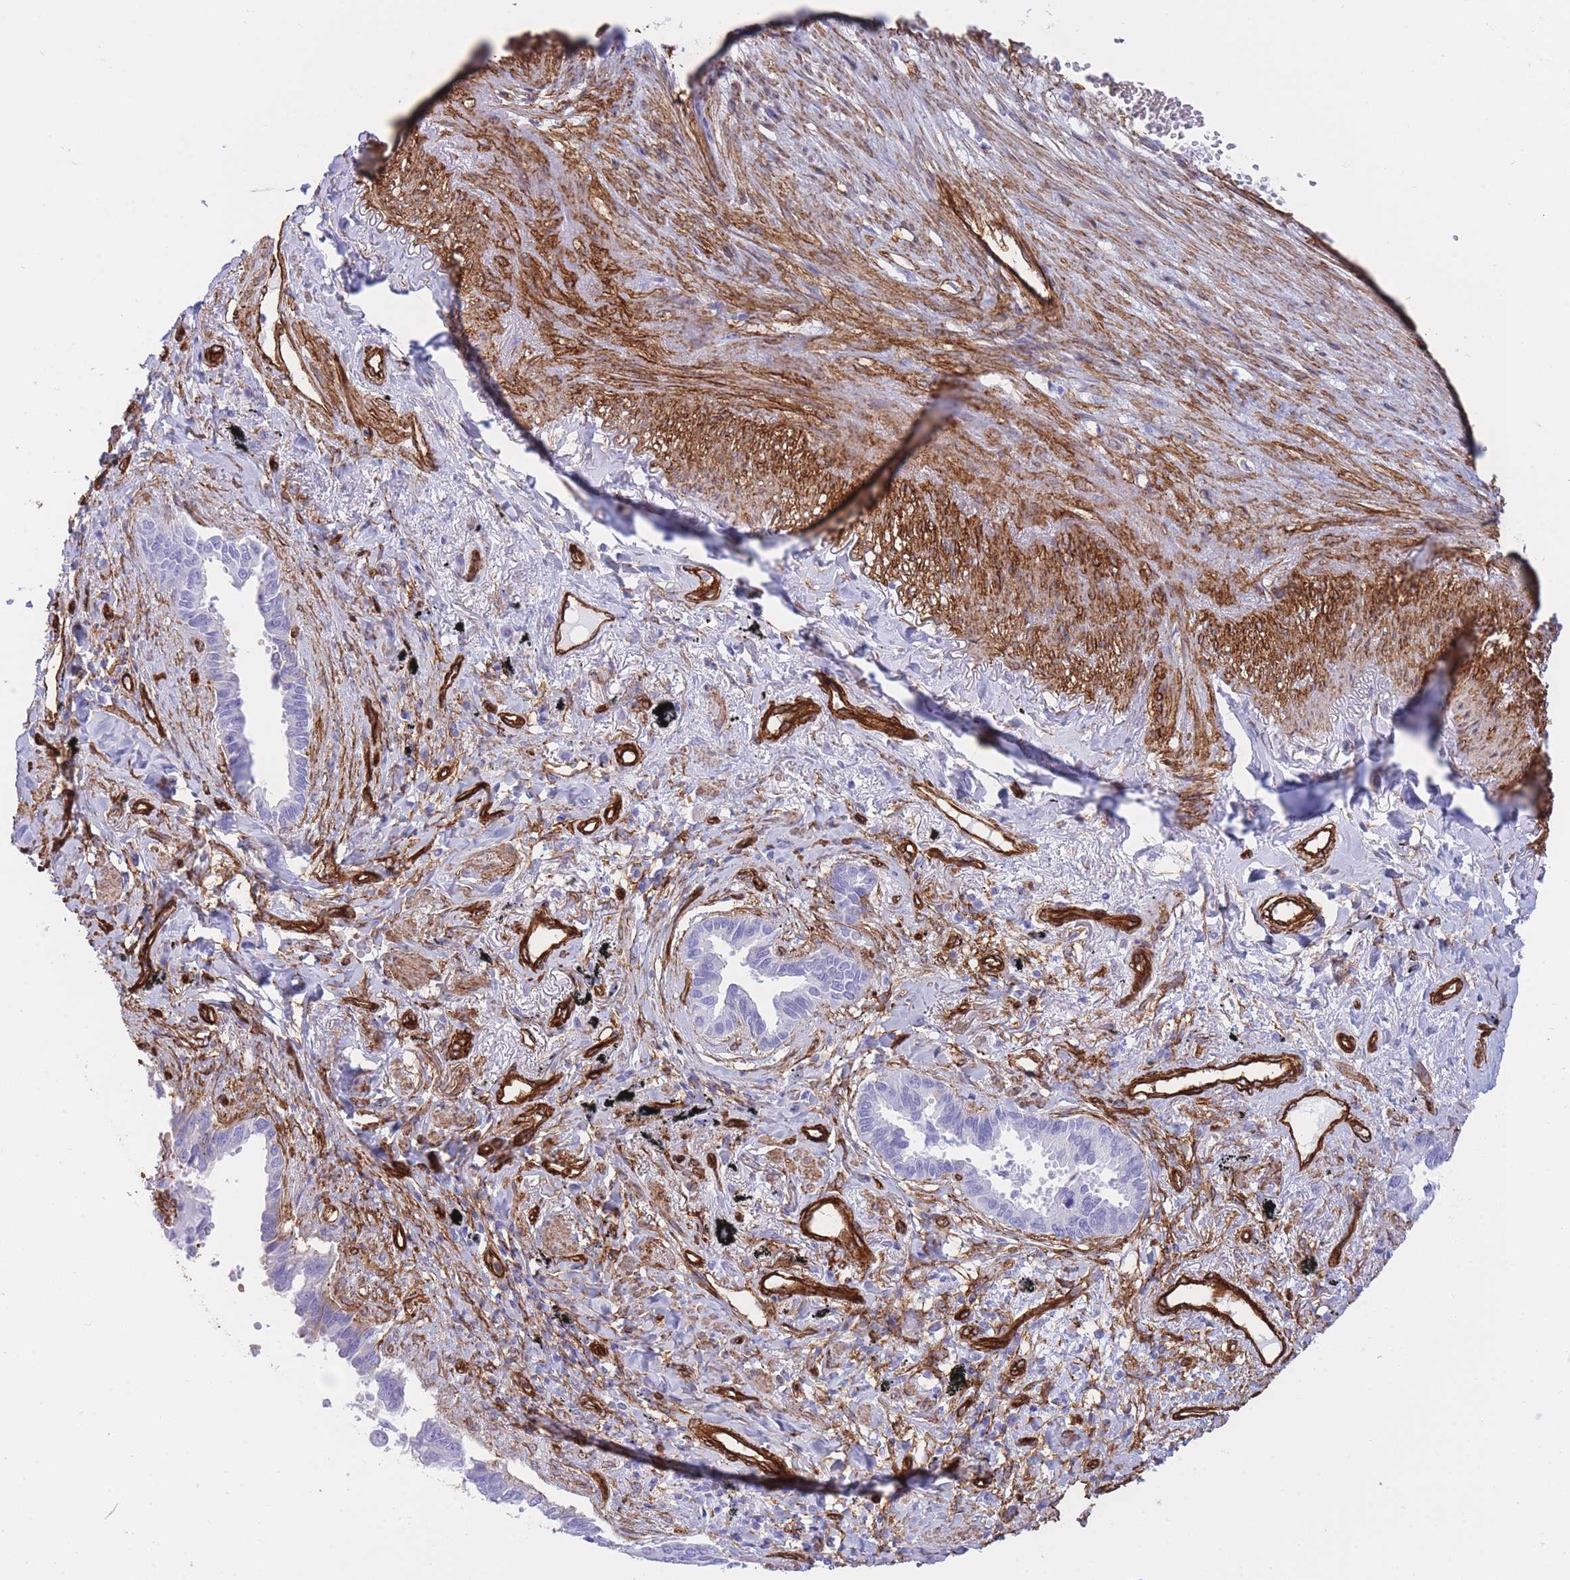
{"staining": {"intensity": "negative", "quantity": "none", "location": "none"}, "tissue": "lung cancer", "cell_type": "Tumor cells", "image_type": "cancer", "snomed": [{"axis": "morphology", "description": "Adenocarcinoma, NOS"}, {"axis": "topography", "description": "Lung"}], "caption": "An immunohistochemistry (IHC) histopathology image of adenocarcinoma (lung) is shown. There is no staining in tumor cells of adenocarcinoma (lung).", "gene": "CAVIN1", "patient": {"sex": "male", "age": 67}}